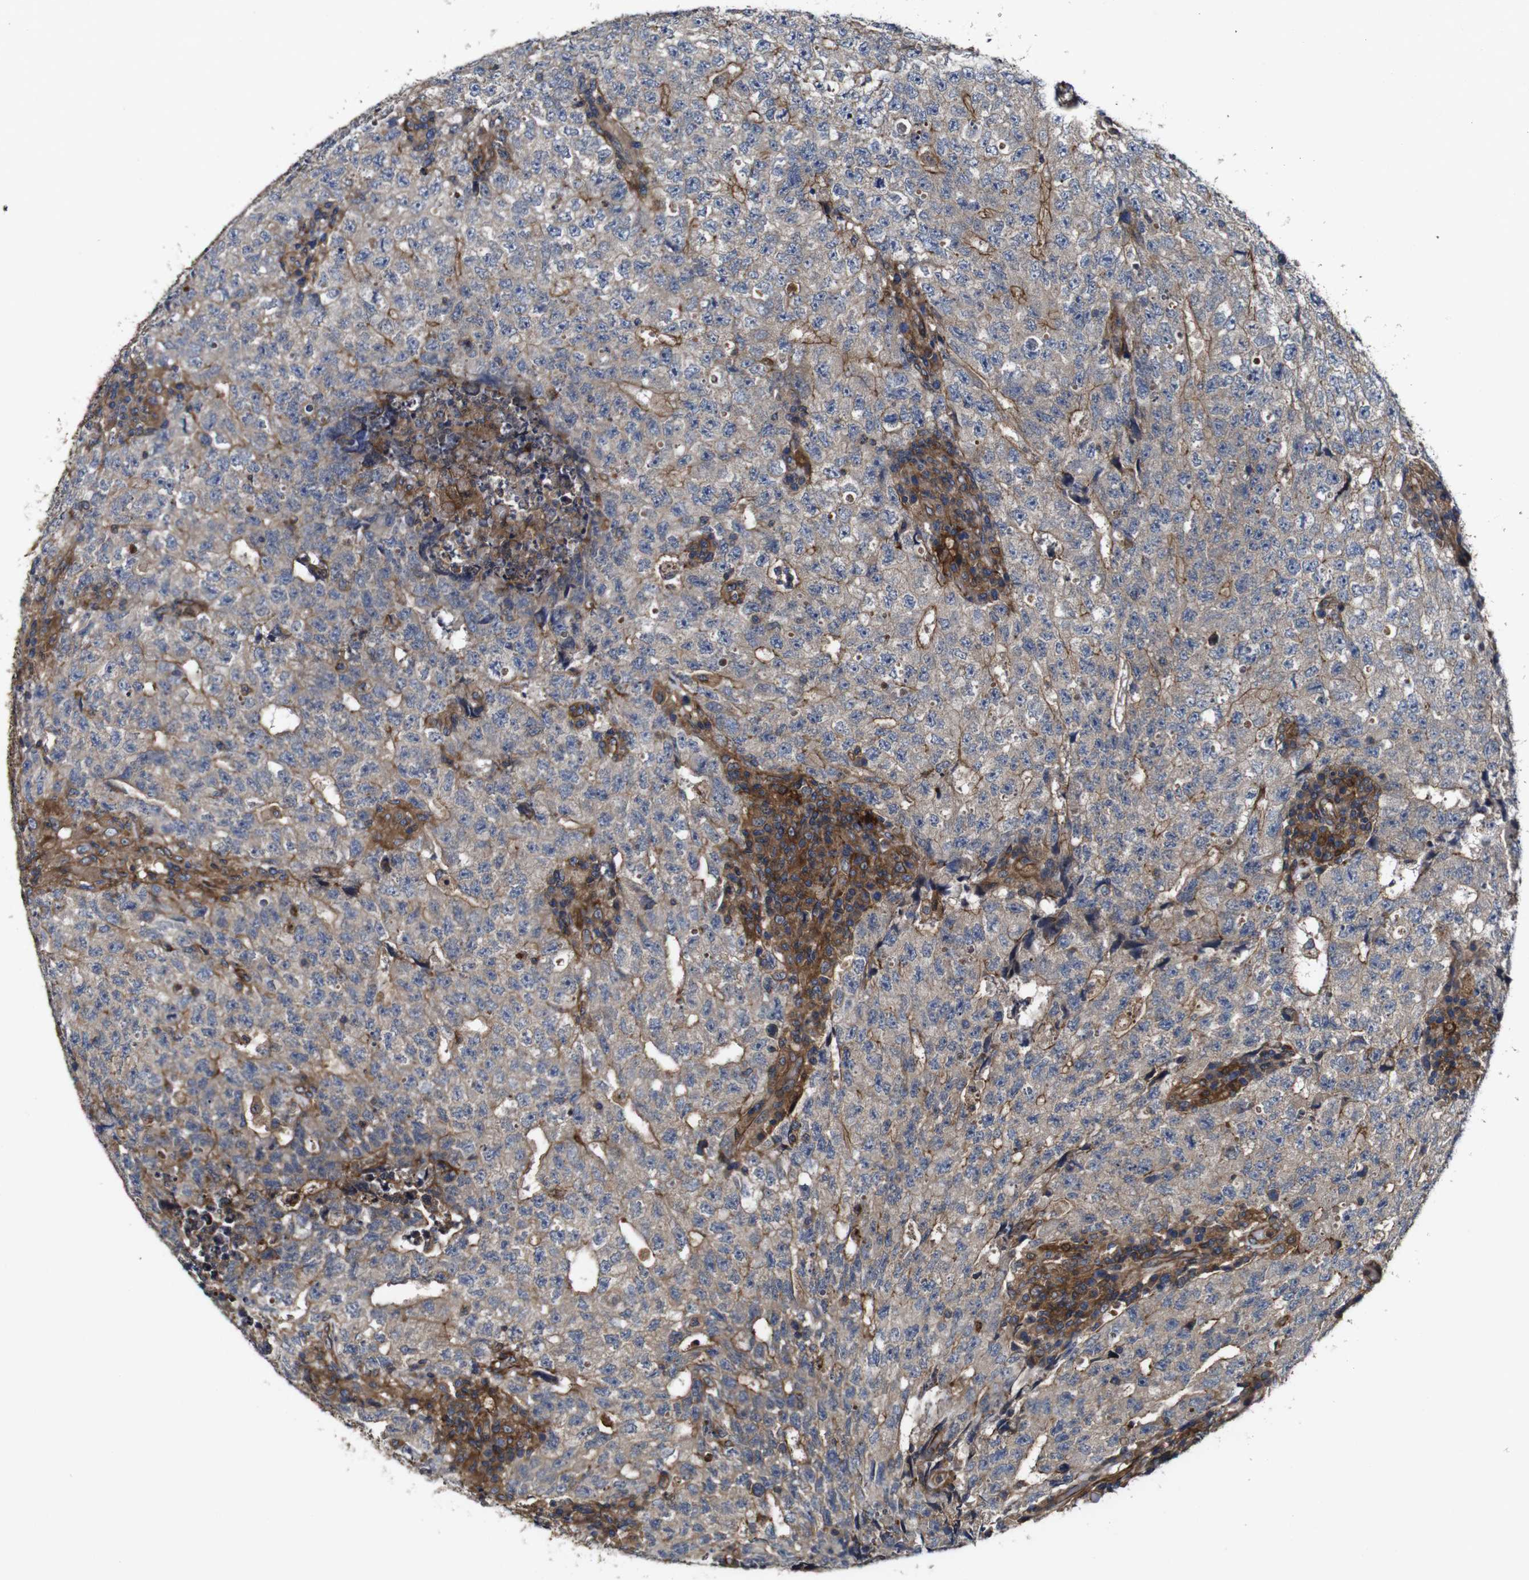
{"staining": {"intensity": "weak", "quantity": ">75%", "location": "cytoplasmic/membranous"}, "tissue": "testis cancer", "cell_type": "Tumor cells", "image_type": "cancer", "snomed": [{"axis": "morphology", "description": "Necrosis, NOS"}, {"axis": "morphology", "description": "Carcinoma, Embryonal, NOS"}, {"axis": "topography", "description": "Testis"}], "caption": "Immunohistochemistry (IHC) histopathology image of neoplastic tissue: human testis cancer stained using immunohistochemistry (IHC) displays low levels of weak protein expression localized specifically in the cytoplasmic/membranous of tumor cells, appearing as a cytoplasmic/membranous brown color.", "gene": "GSDME", "patient": {"sex": "male", "age": 19}}